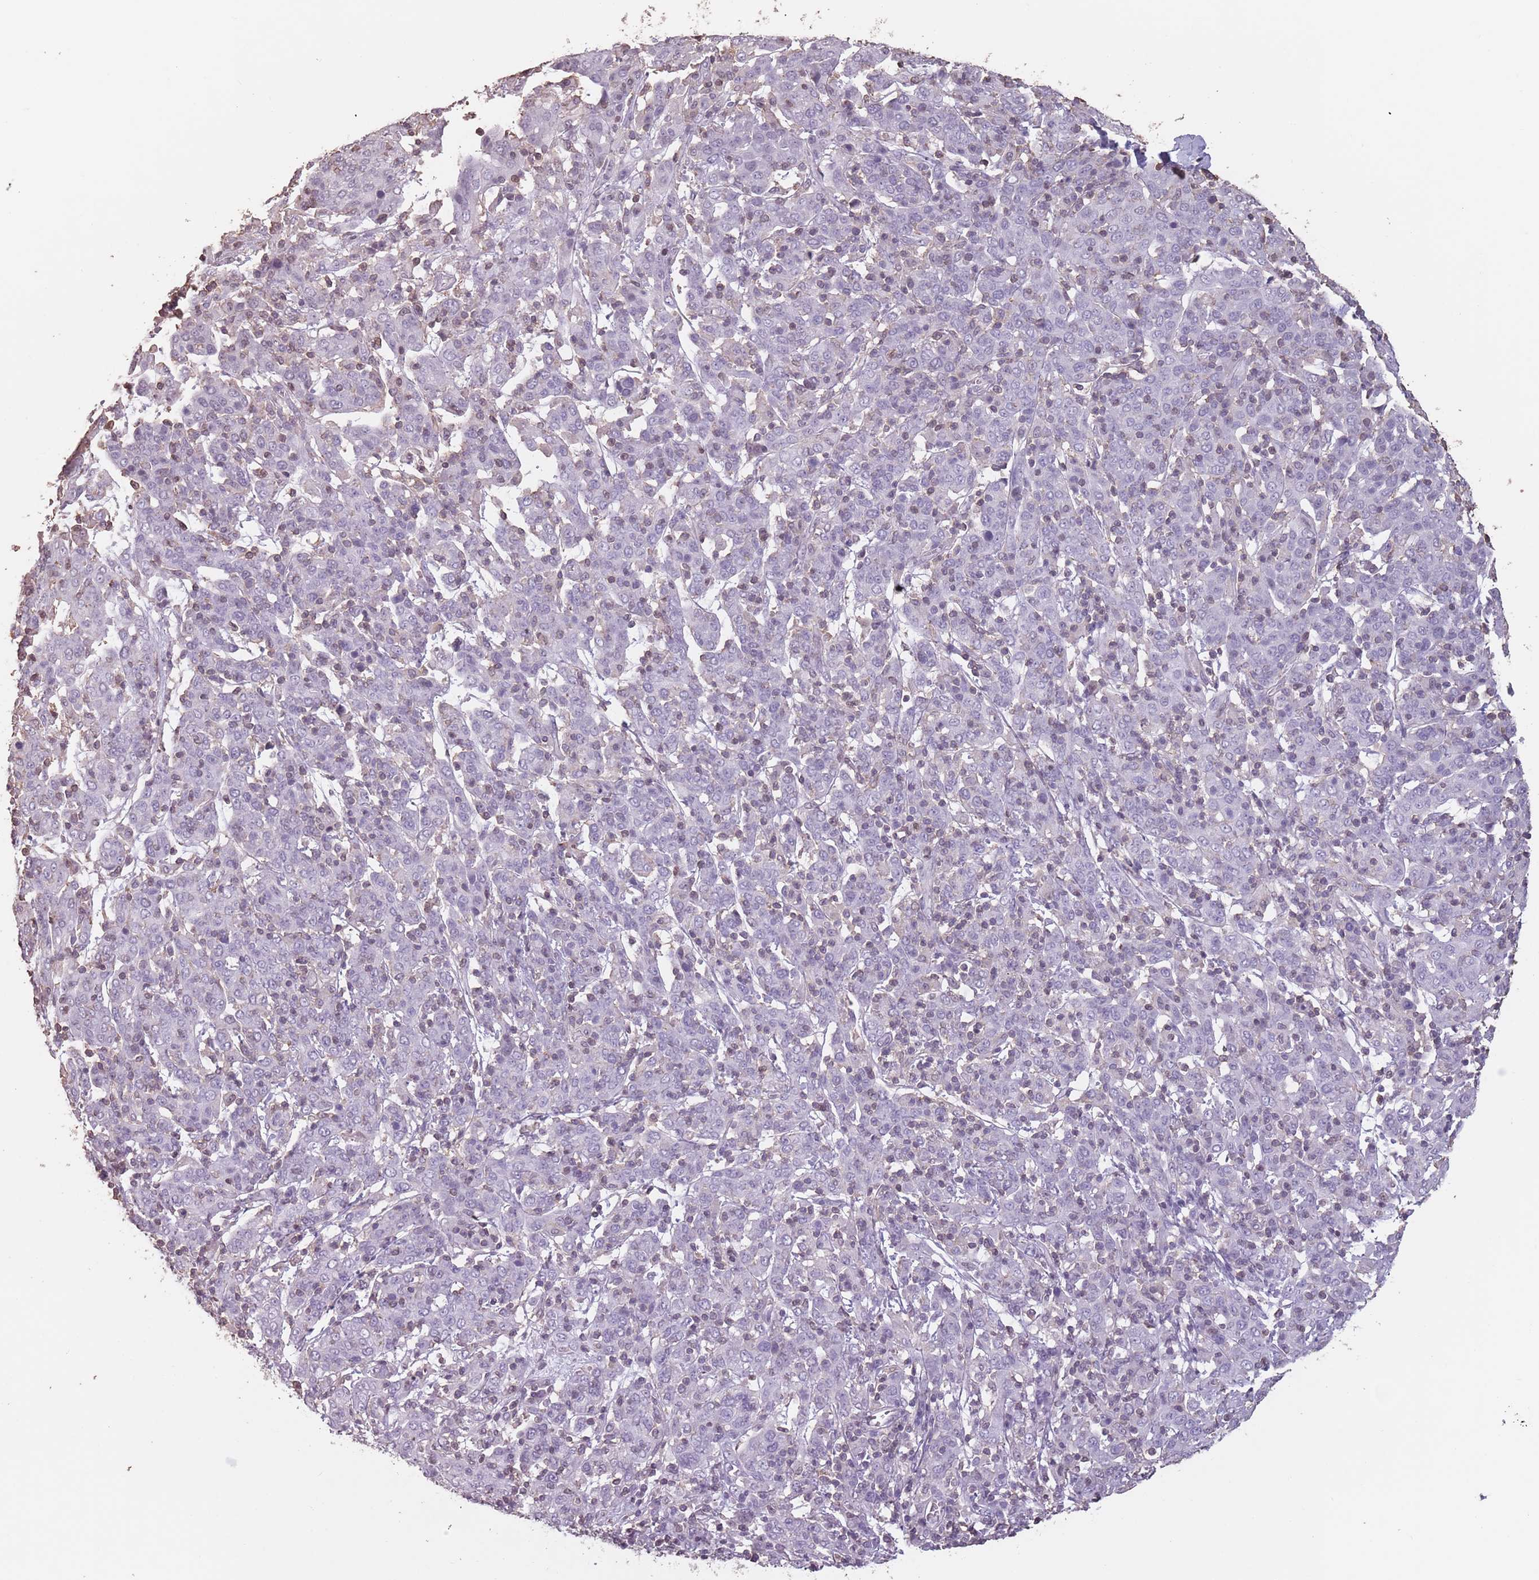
{"staining": {"intensity": "negative", "quantity": "none", "location": "none"}, "tissue": "cervical cancer", "cell_type": "Tumor cells", "image_type": "cancer", "snomed": [{"axis": "morphology", "description": "Squamous cell carcinoma, NOS"}, {"axis": "topography", "description": "Cervix"}], "caption": "Cervical cancer was stained to show a protein in brown. There is no significant positivity in tumor cells.", "gene": "SUN5", "patient": {"sex": "female", "age": 67}}